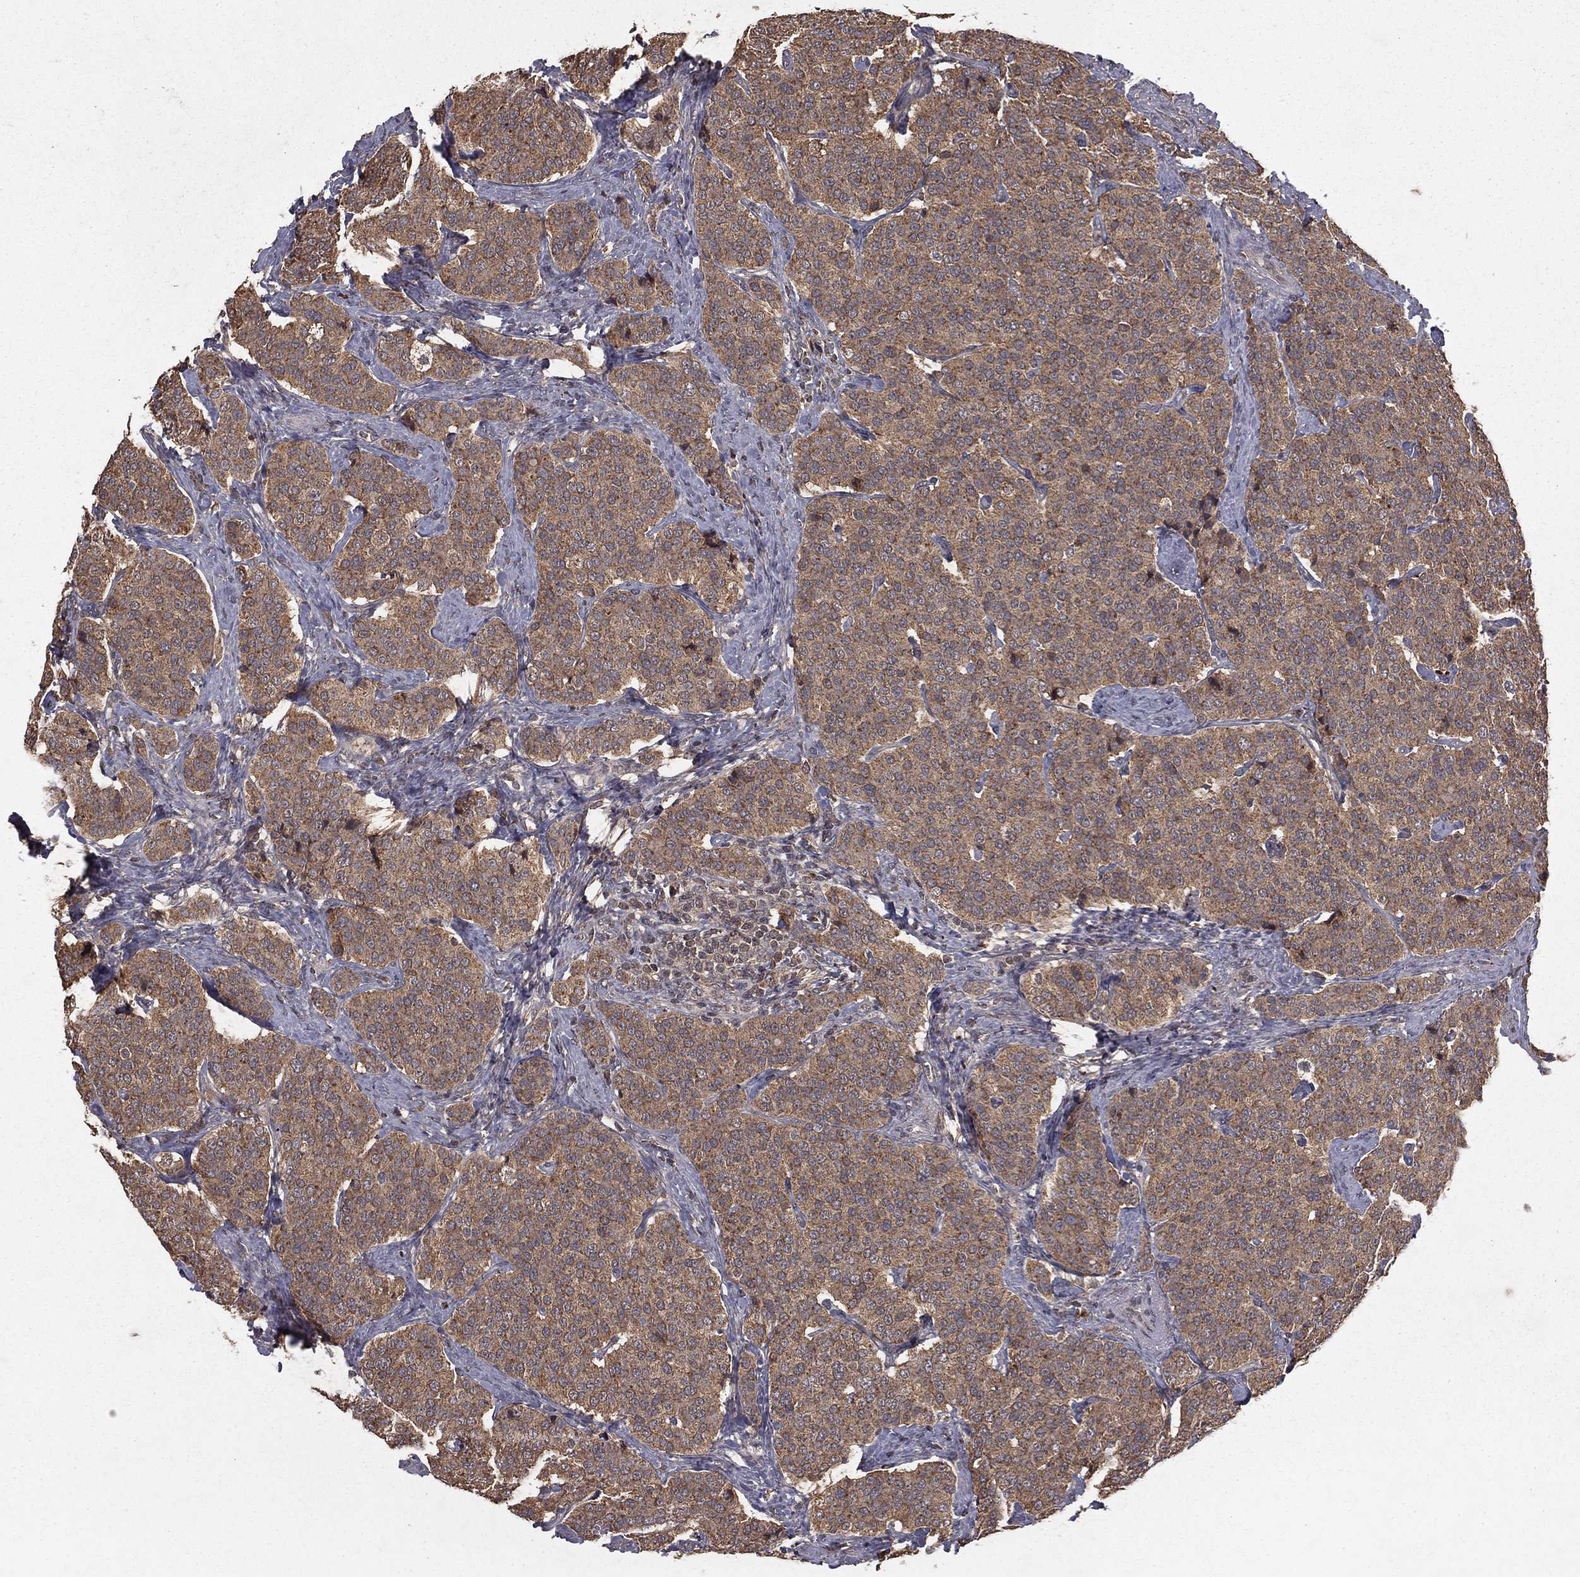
{"staining": {"intensity": "moderate", "quantity": ">75%", "location": "cytoplasmic/membranous"}, "tissue": "carcinoid", "cell_type": "Tumor cells", "image_type": "cancer", "snomed": [{"axis": "morphology", "description": "Carcinoid, malignant, NOS"}, {"axis": "topography", "description": "Small intestine"}], "caption": "Immunohistochemical staining of carcinoid reveals medium levels of moderate cytoplasmic/membranous staining in approximately >75% of tumor cells. The protein is shown in brown color, while the nuclei are stained blue.", "gene": "ZDHHC15", "patient": {"sex": "female", "age": 58}}